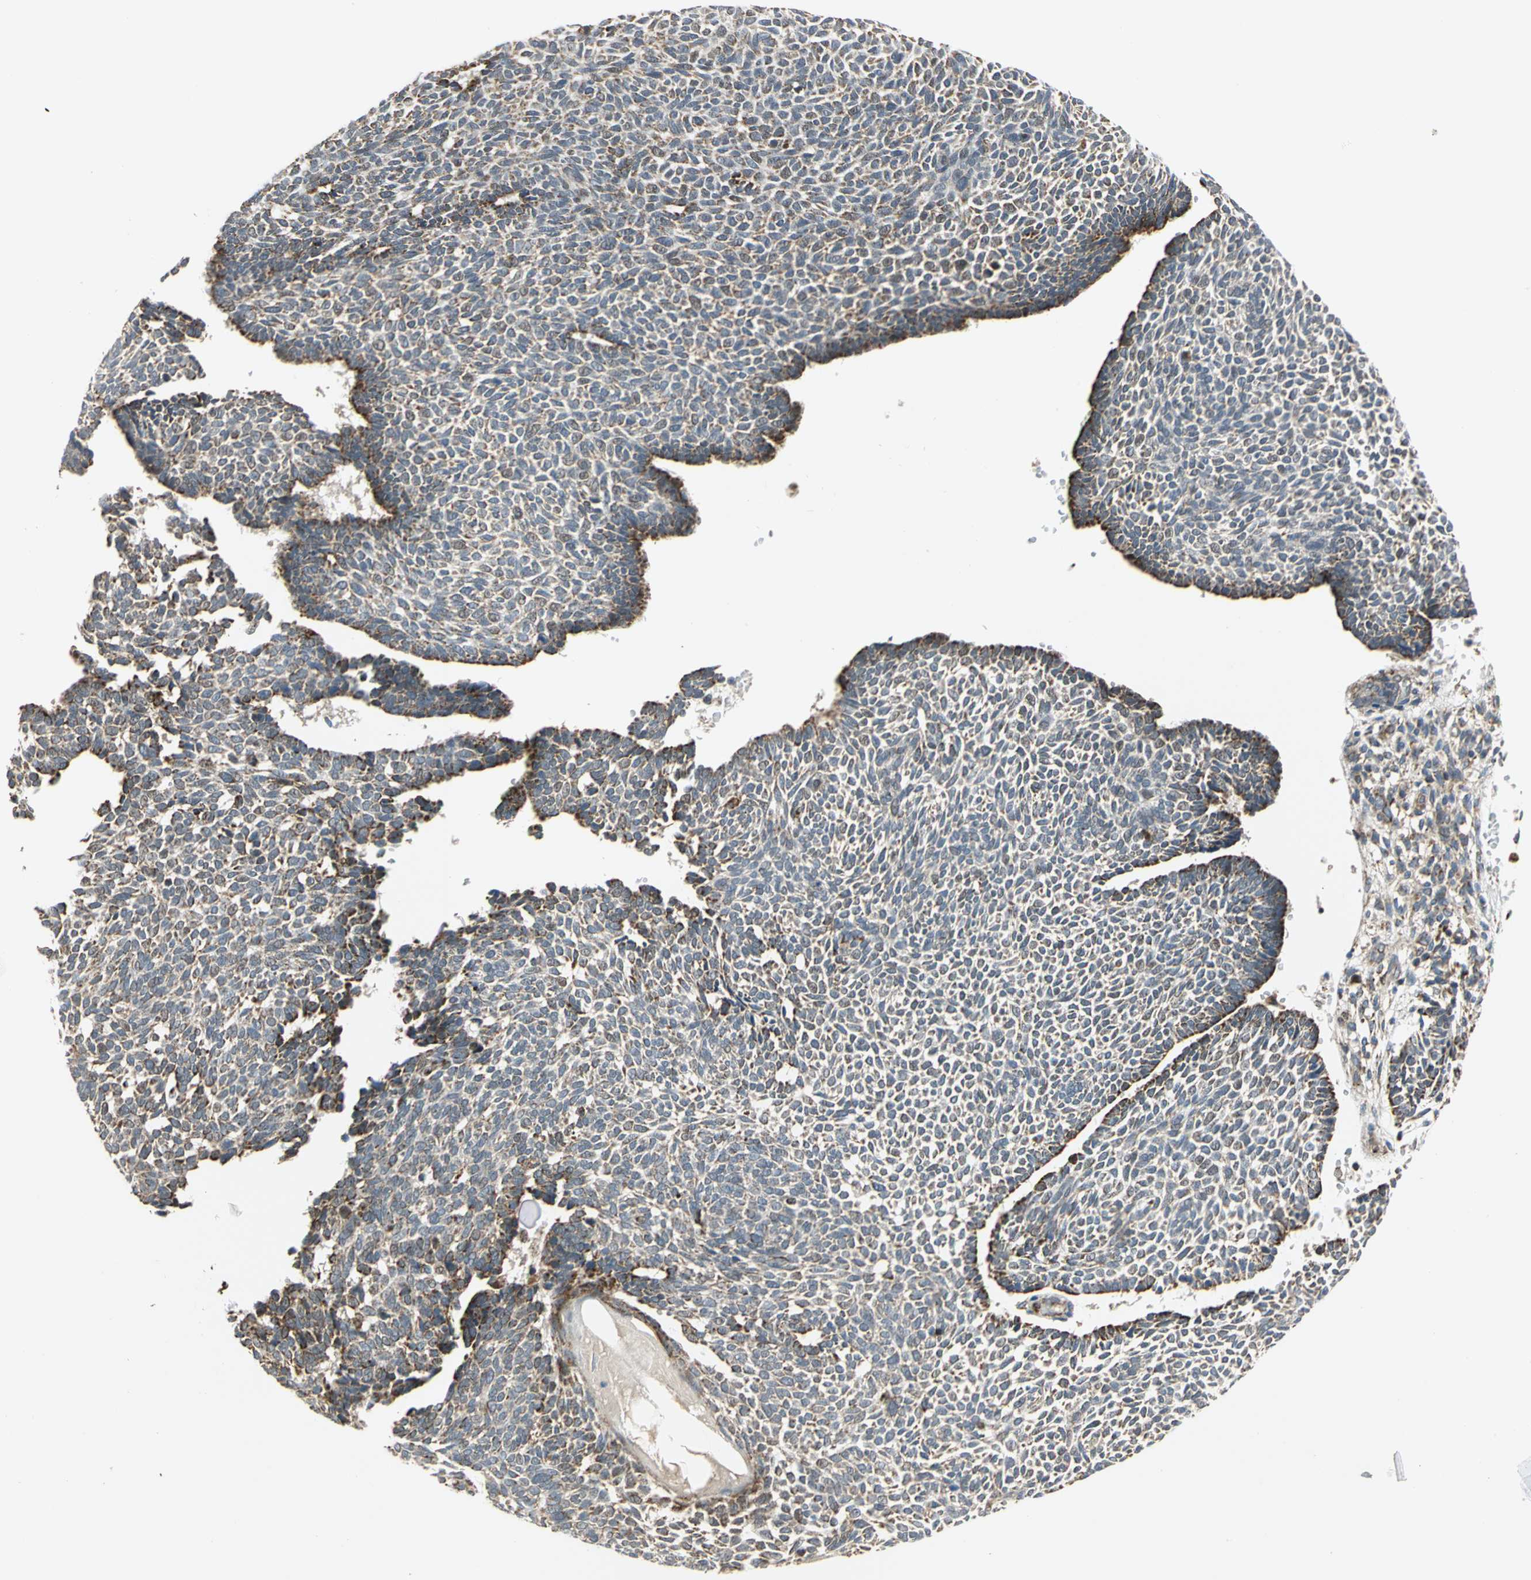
{"staining": {"intensity": "weak", "quantity": ">75%", "location": "cytoplasmic/membranous"}, "tissue": "skin cancer", "cell_type": "Tumor cells", "image_type": "cancer", "snomed": [{"axis": "morphology", "description": "Normal tissue, NOS"}, {"axis": "morphology", "description": "Basal cell carcinoma"}, {"axis": "topography", "description": "Skin"}], "caption": "Skin cancer (basal cell carcinoma) was stained to show a protein in brown. There is low levels of weak cytoplasmic/membranous positivity in approximately >75% of tumor cells.", "gene": "MRPS22", "patient": {"sex": "male", "age": 87}}